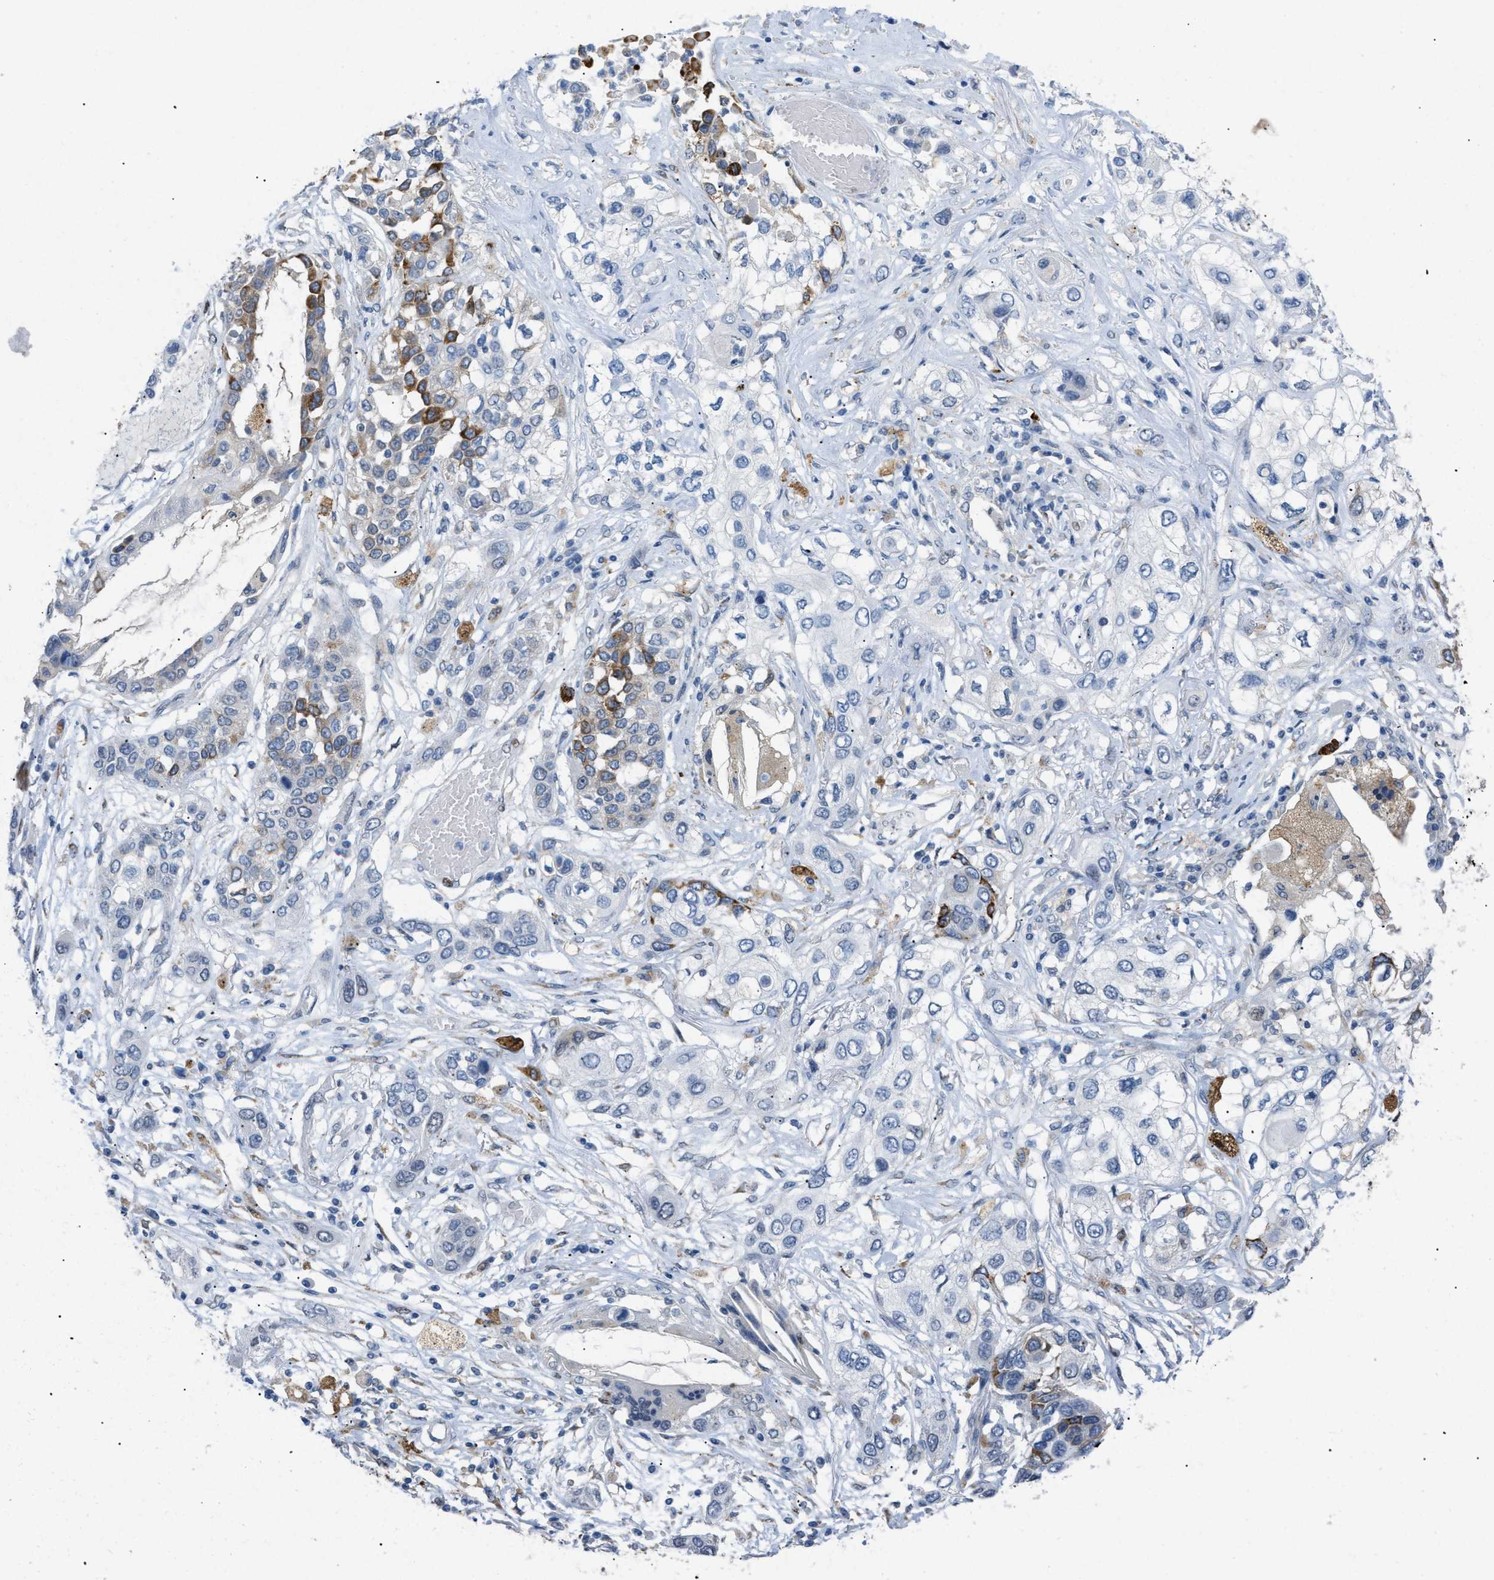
{"staining": {"intensity": "negative", "quantity": "none", "location": "none"}, "tissue": "lung cancer", "cell_type": "Tumor cells", "image_type": "cancer", "snomed": [{"axis": "morphology", "description": "Squamous cell carcinoma, NOS"}, {"axis": "topography", "description": "Lung"}], "caption": "The micrograph displays no staining of tumor cells in lung cancer.", "gene": "TASOR", "patient": {"sex": "male", "age": 71}}